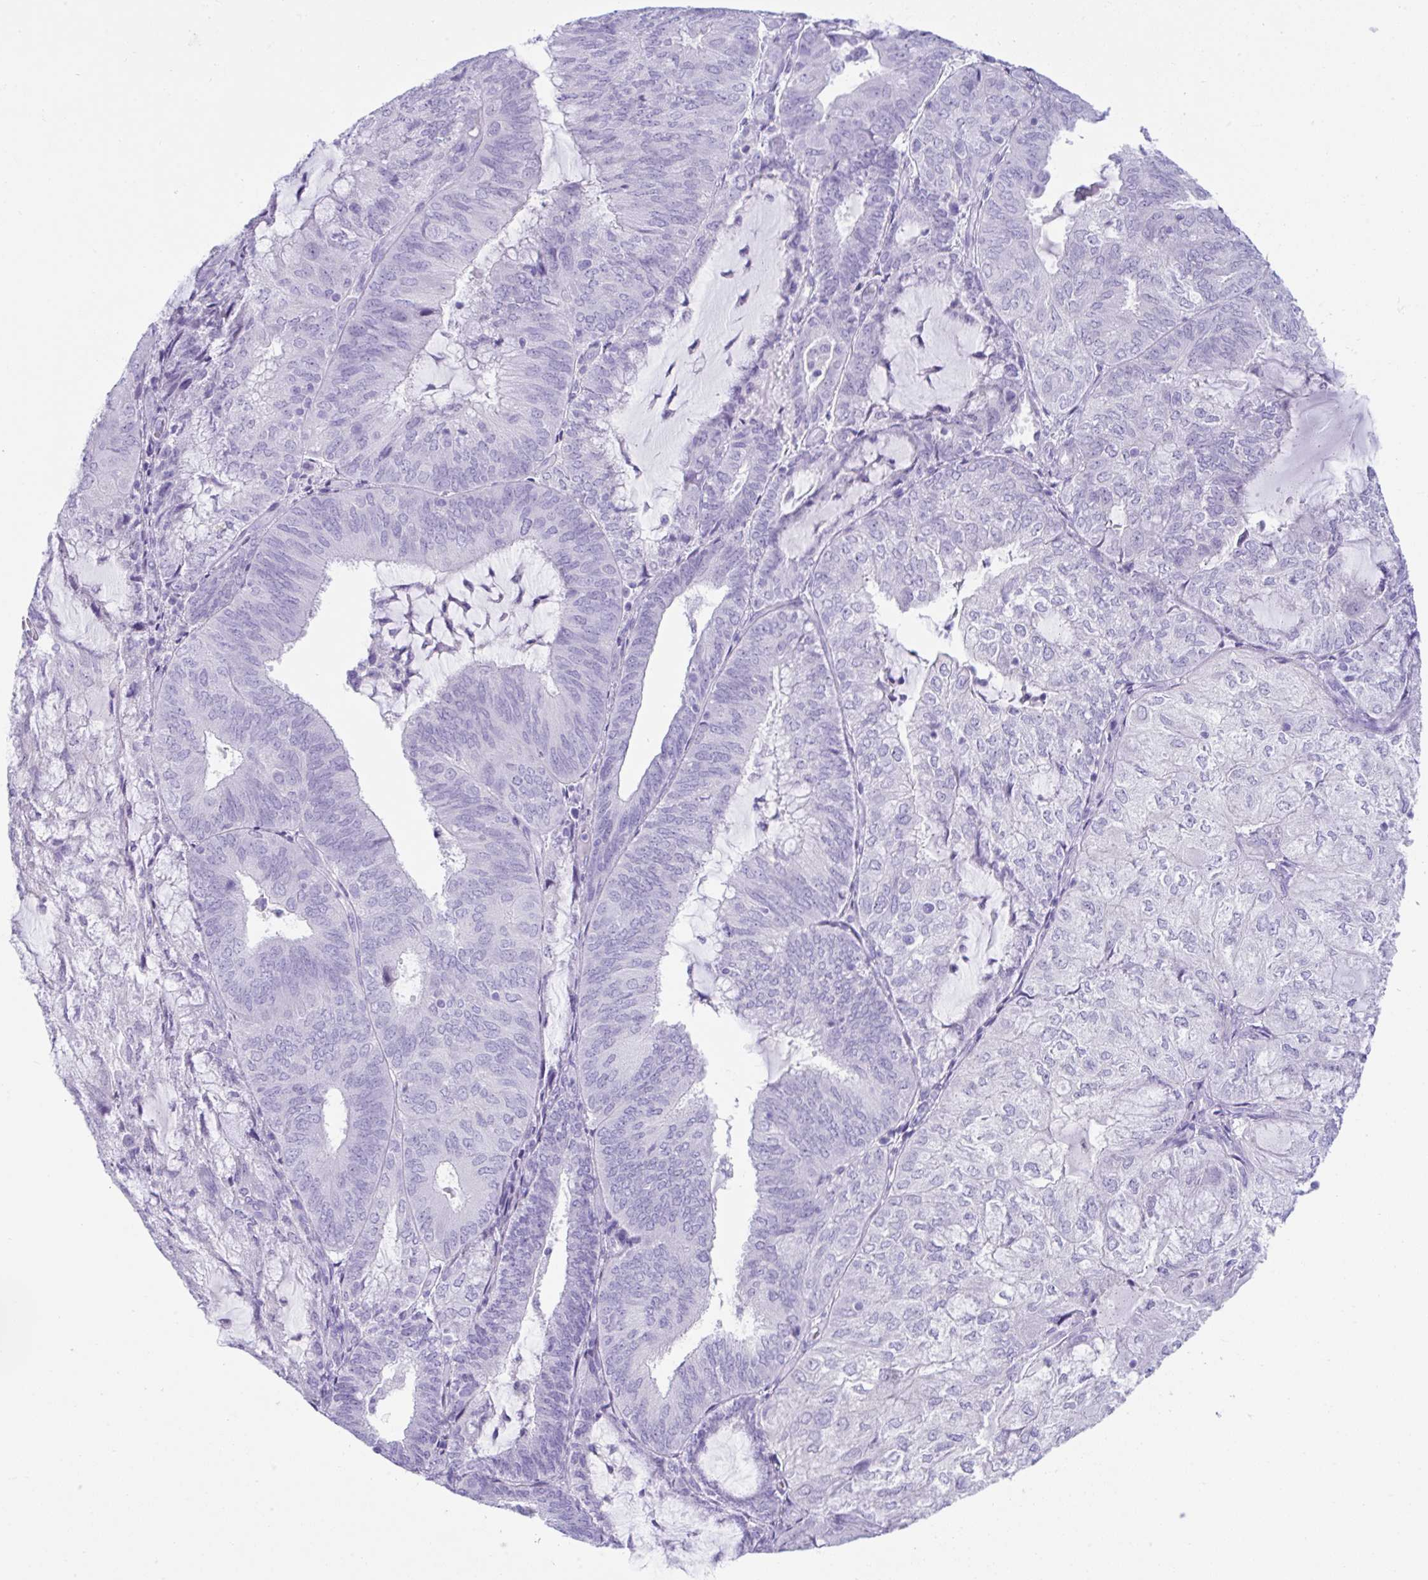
{"staining": {"intensity": "negative", "quantity": "none", "location": "none"}, "tissue": "endometrial cancer", "cell_type": "Tumor cells", "image_type": "cancer", "snomed": [{"axis": "morphology", "description": "Adenocarcinoma, NOS"}, {"axis": "topography", "description": "Endometrium"}], "caption": "The photomicrograph shows no significant staining in tumor cells of endometrial cancer (adenocarcinoma). (DAB (3,3'-diaminobenzidine) IHC visualized using brightfield microscopy, high magnification).", "gene": "PSCA", "patient": {"sex": "female", "age": 81}}